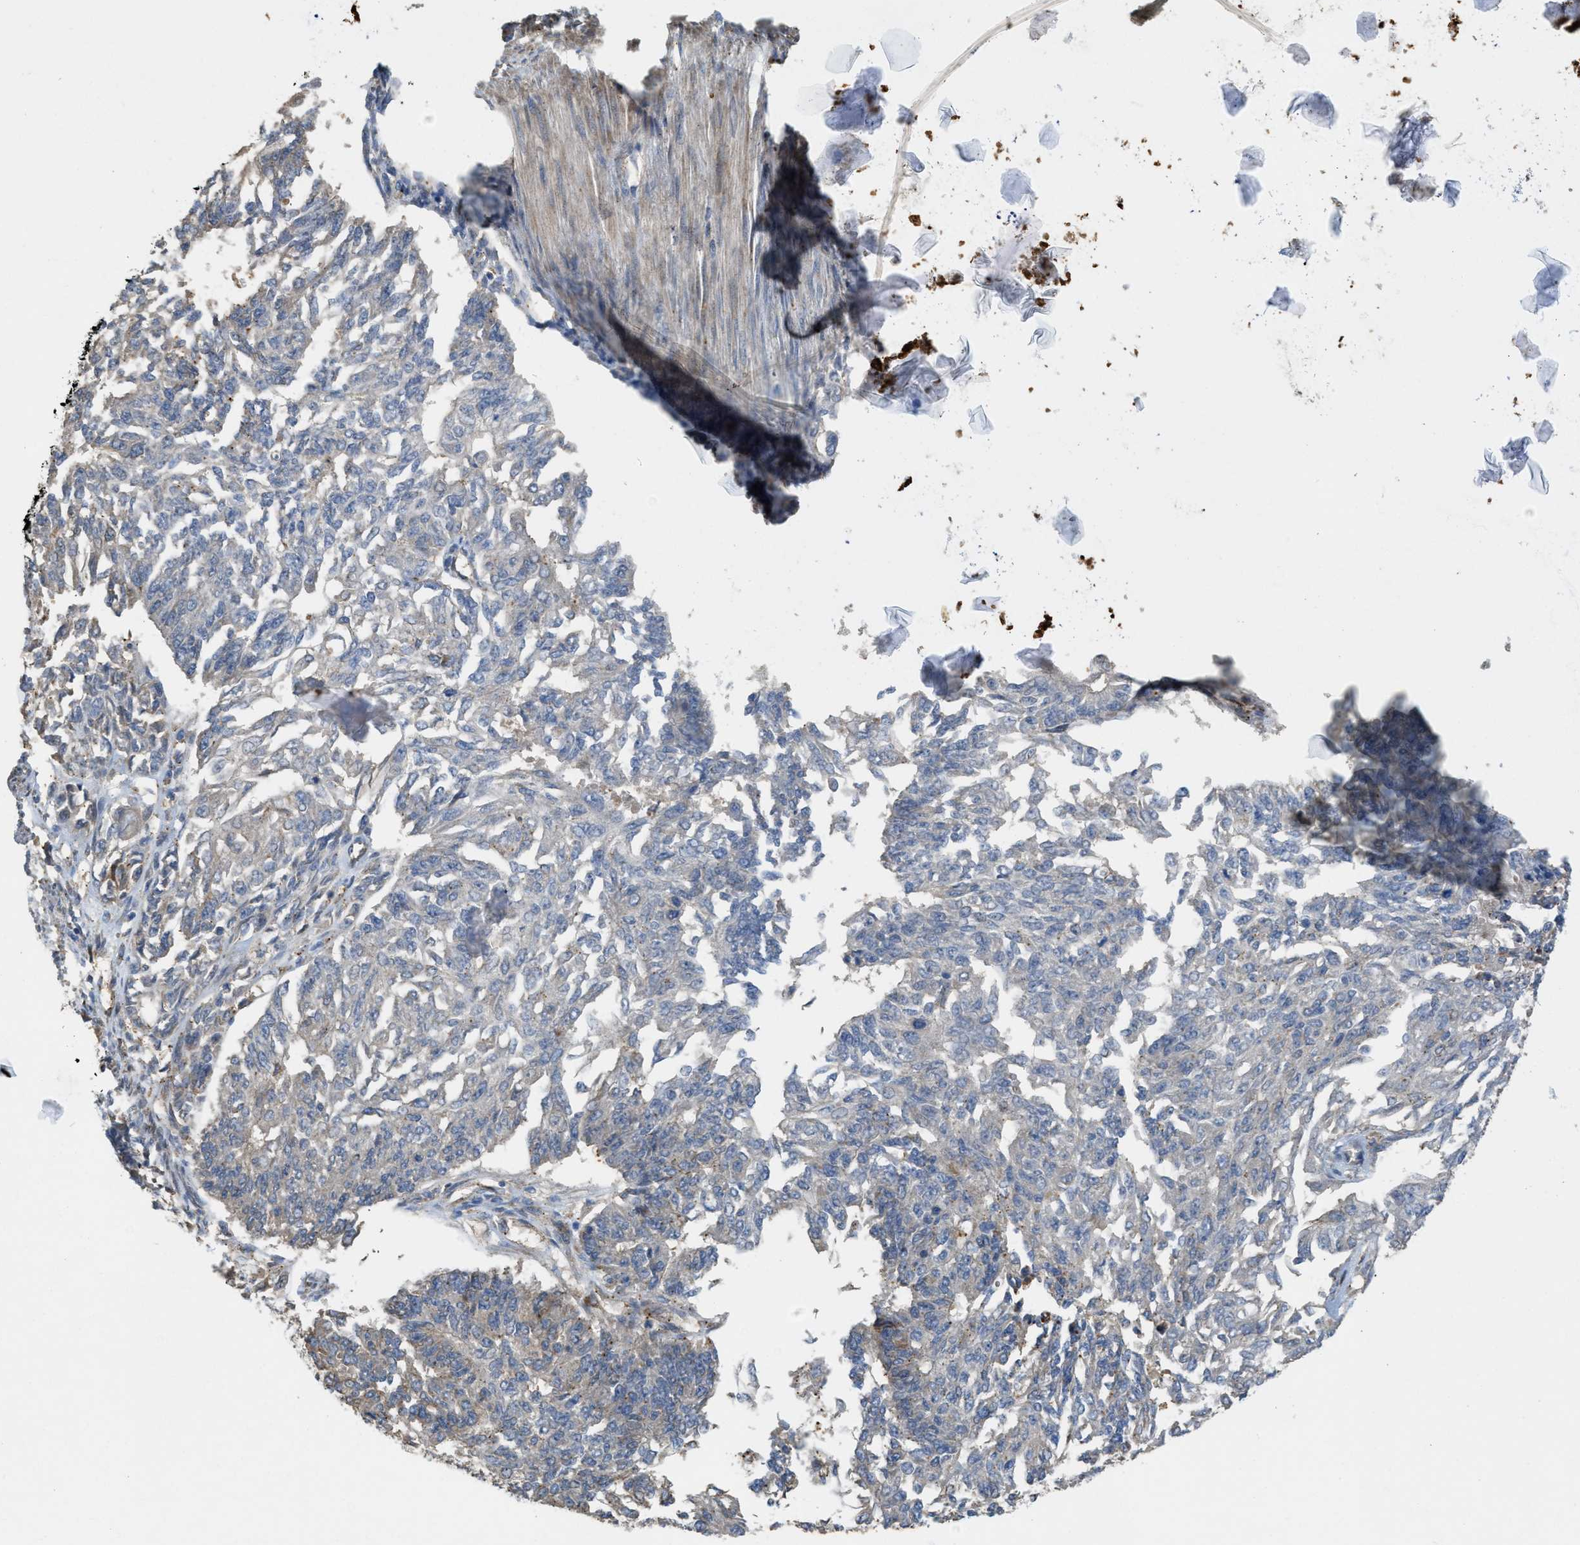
{"staining": {"intensity": "weak", "quantity": "<25%", "location": "cytoplasmic/membranous"}, "tissue": "endometrial cancer", "cell_type": "Tumor cells", "image_type": "cancer", "snomed": [{"axis": "morphology", "description": "Adenocarcinoma, NOS"}, {"axis": "topography", "description": "Endometrium"}], "caption": "This is an immunohistochemistry histopathology image of human adenocarcinoma (endometrial). There is no expression in tumor cells.", "gene": "RIPK2", "patient": {"sex": "female", "age": 32}}